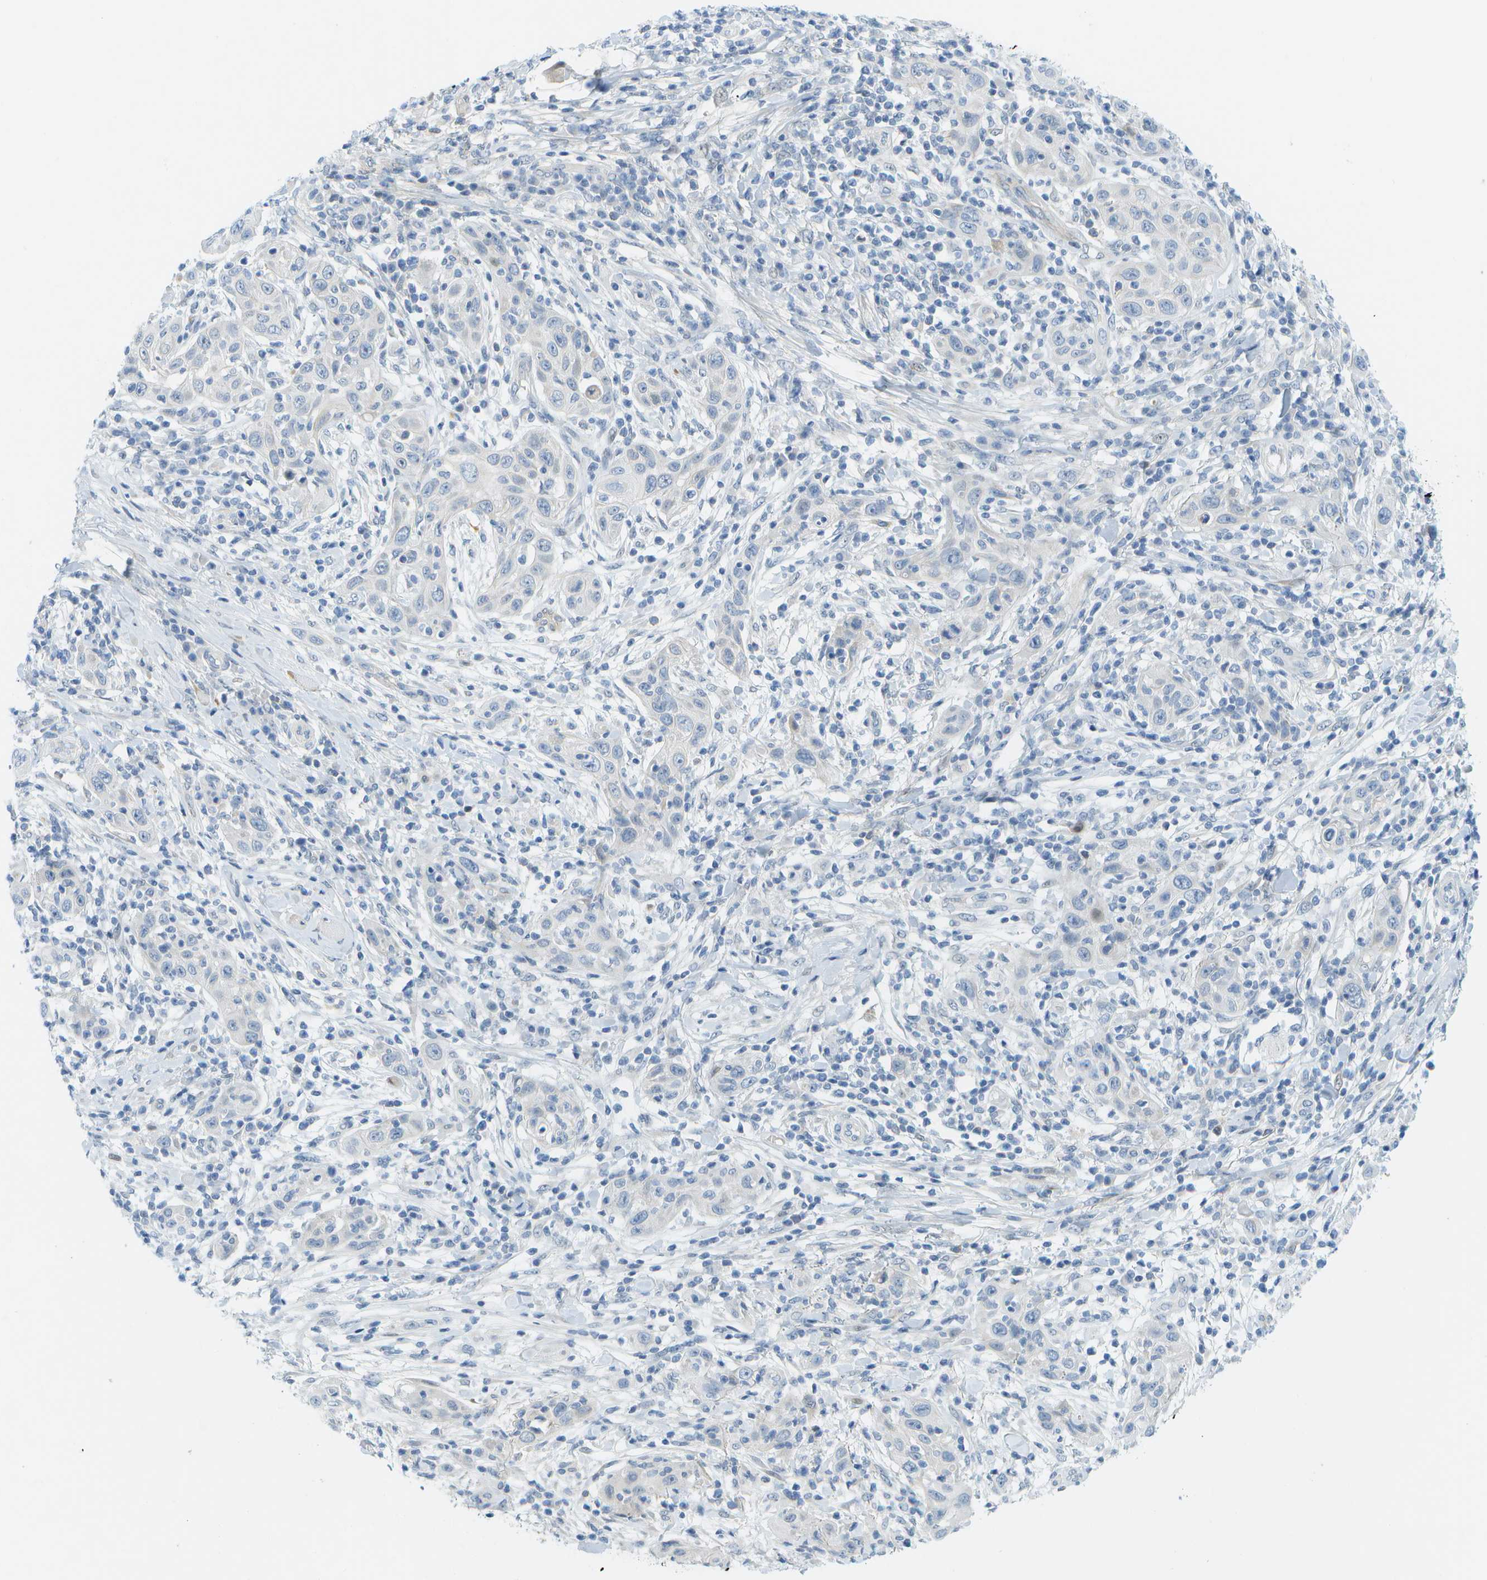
{"staining": {"intensity": "negative", "quantity": "none", "location": "none"}, "tissue": "skin cancer", "cell_type": "Tumor cells", "image_type": "cancer", "snomed": [{"axis": "morphology", "description": "Squamous cell carcinoma, NOS"}, {"axis": "topography", "description": "Skin"}], "caption": "Tumor cells are negative for brown protein staining in skin cancer (squamous cell carcinoma).", "gene": "CUL9", "patient": {"sex": "female", "age": 88}}